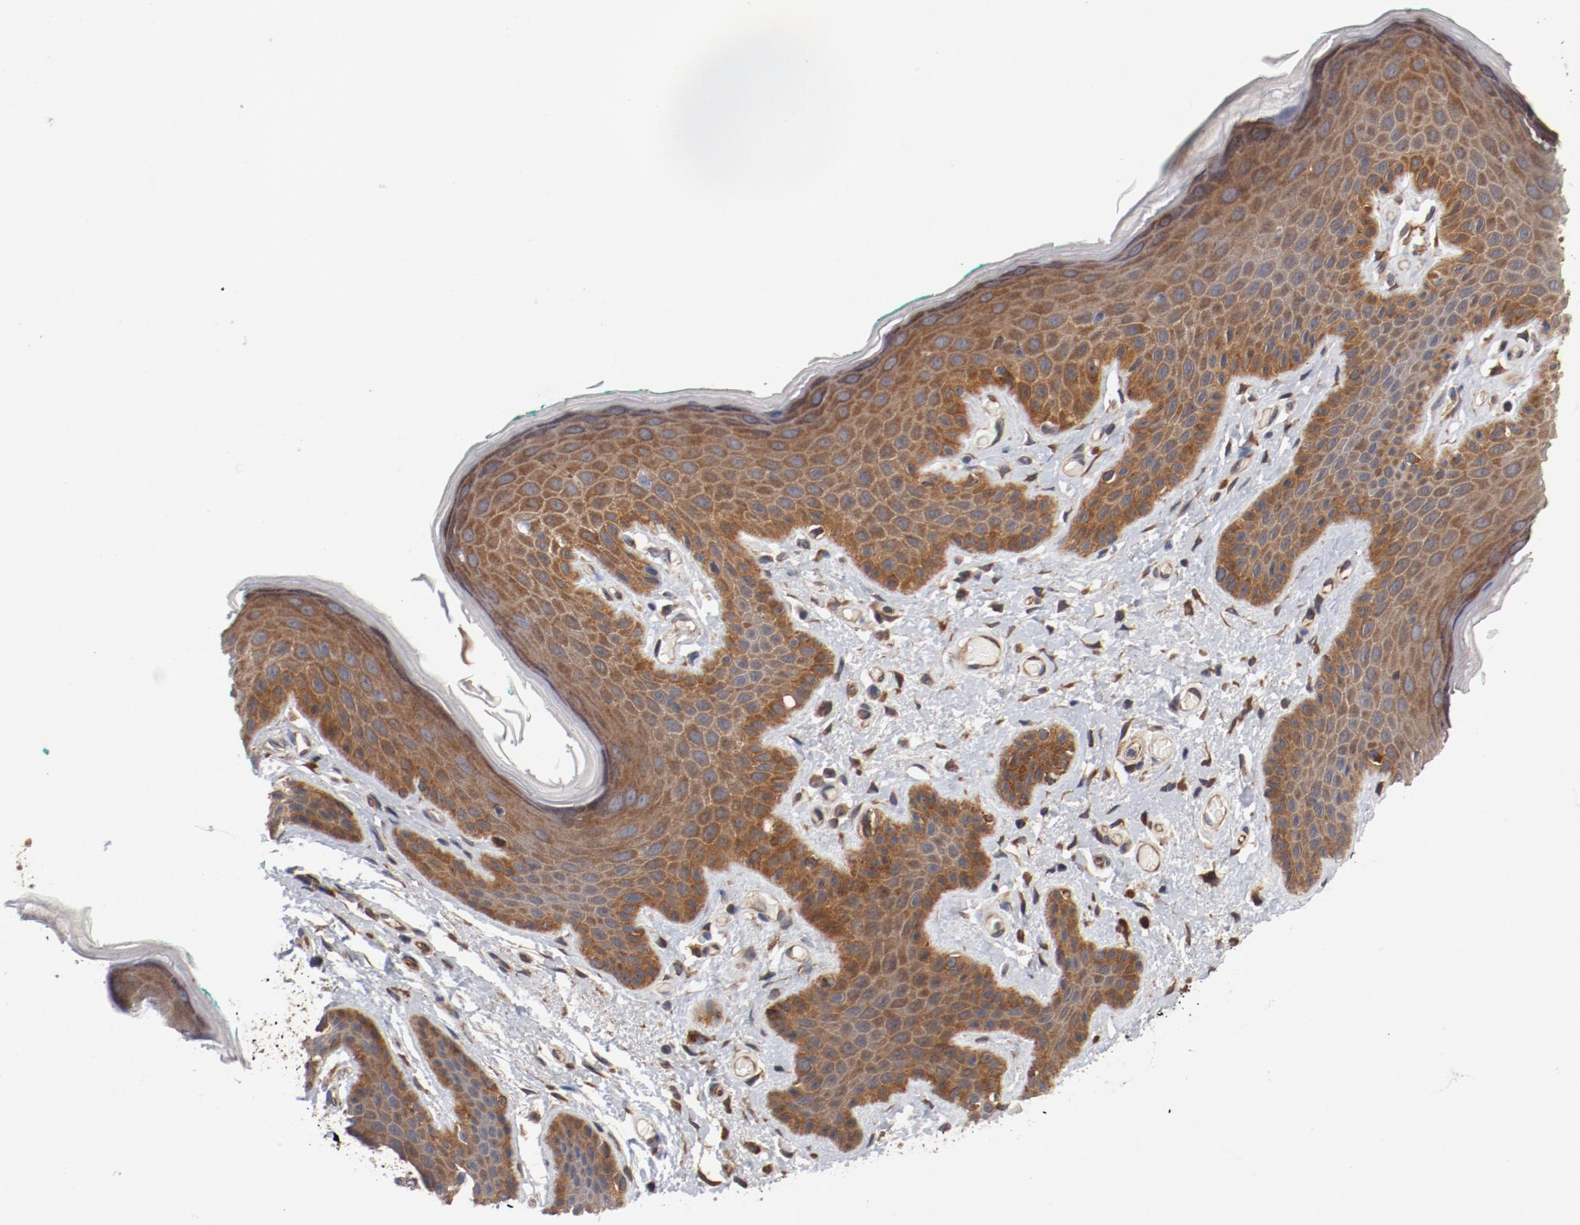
{"staining": {"intensity": "moderate", "quantity": ">75%", "location": "cytoplasmic/membranous"}, "tissue": "skin", "cell_type": "Epidermal cells", "image_type": "normal", "snomed": [{"axis": "morphology", "description": "Normal tissue, NOS"}, {"axis": "topography", "description": "Anal"}], "caption": "About >75% of epidermal cells in benign human skin reveal moderate cytoplasmic/membranous protein staining as visualized by brown immunohistochemical staining.", "gene": "PITPNM2", "patient": {"sex": "male", "age": 74}}